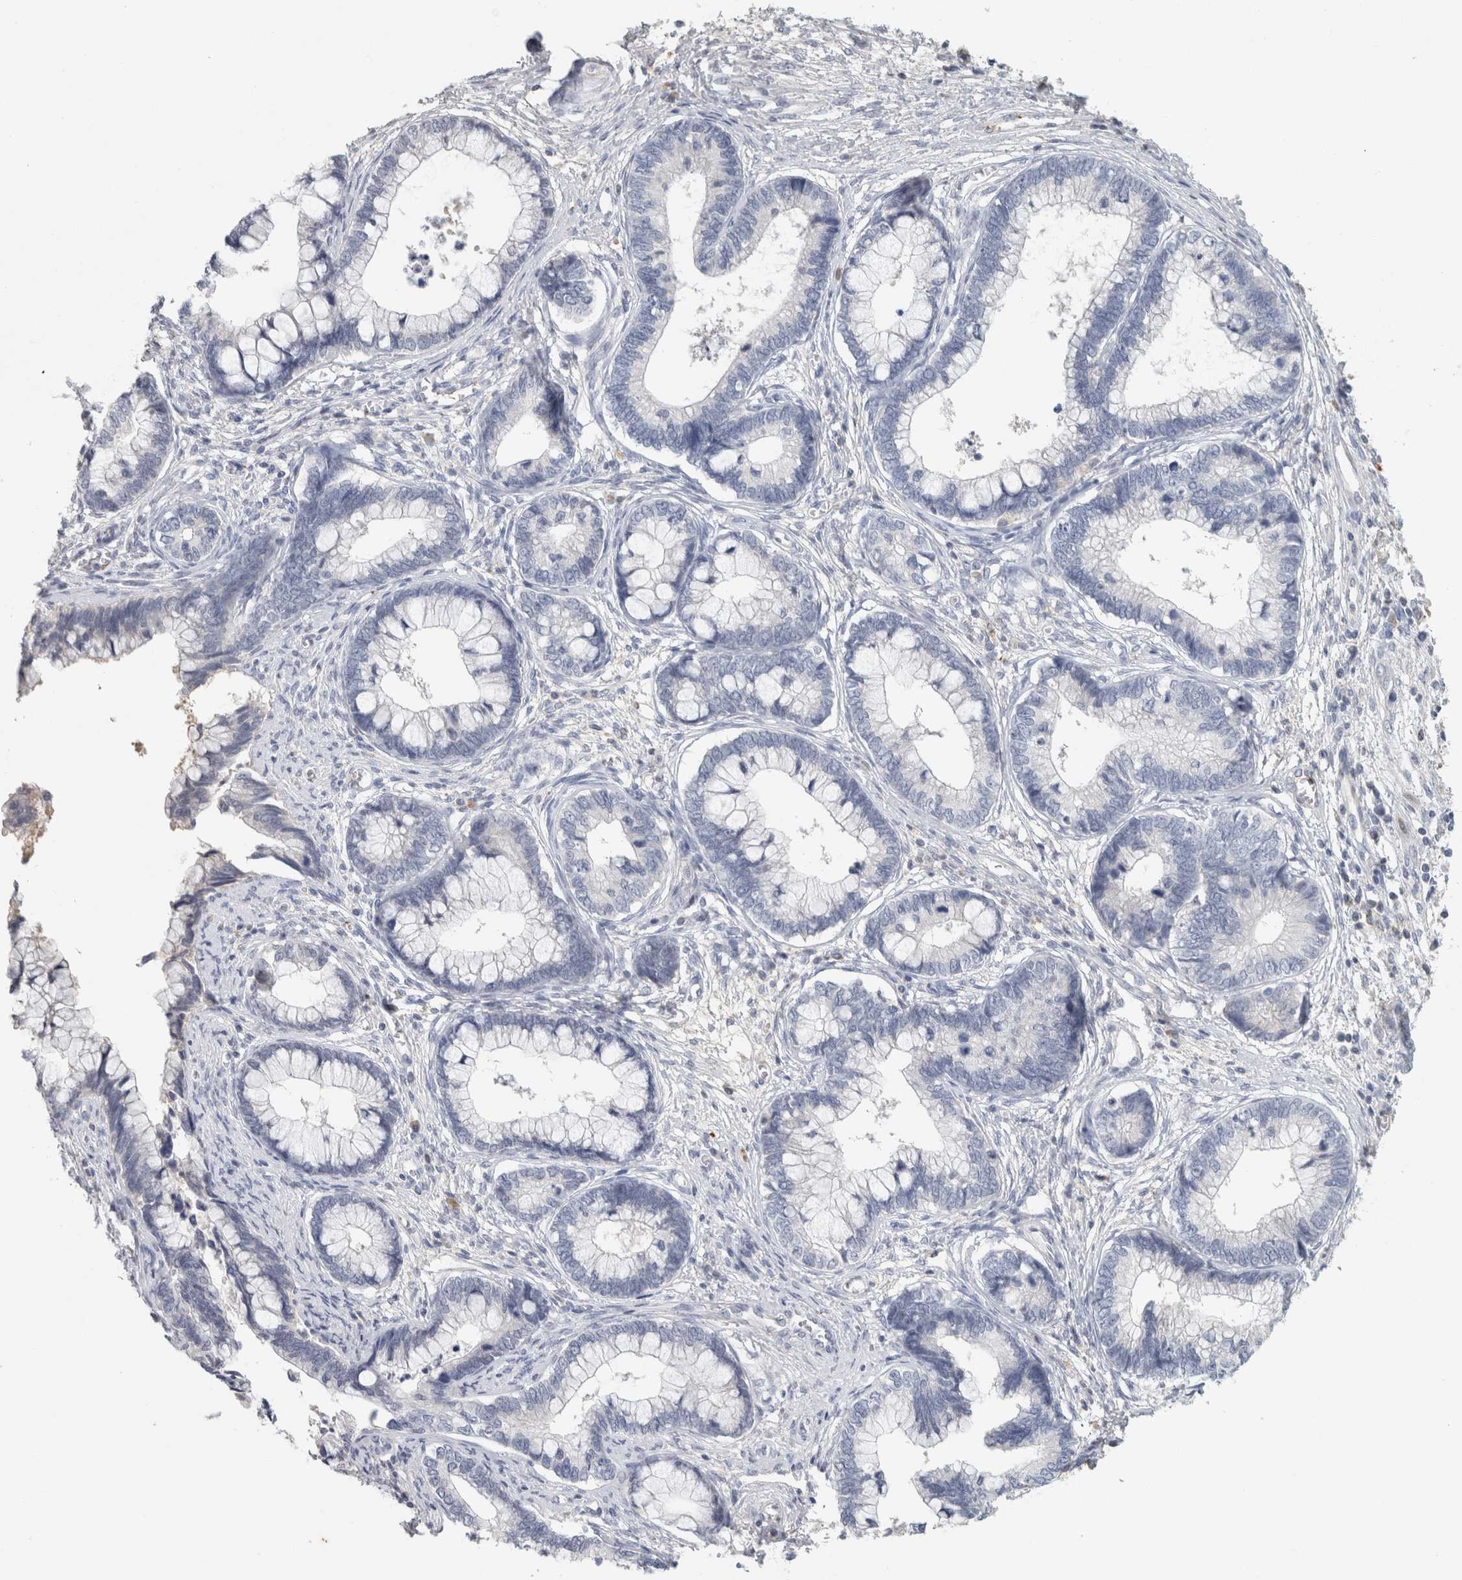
{"staining": {"intensity": "negative", "quantity": "none", "location": "none"}, "tissue": "cervical cancer", "cell_type": "Tumor cells", "image_type": "cancer", "snomed": [{"axis": "morphology", "description": "Adenocarcinoma, NOS"}, {"axis": "topography", "description": "Cervix"}], "caption": "DAB (3,3'-diaminobenzidine) immunohistochemical staining of cervical adenocarcinoma displays no significant staining in tumor cells.", "gene": "CD36", "patient": {"sex": "female", "age": 44}}